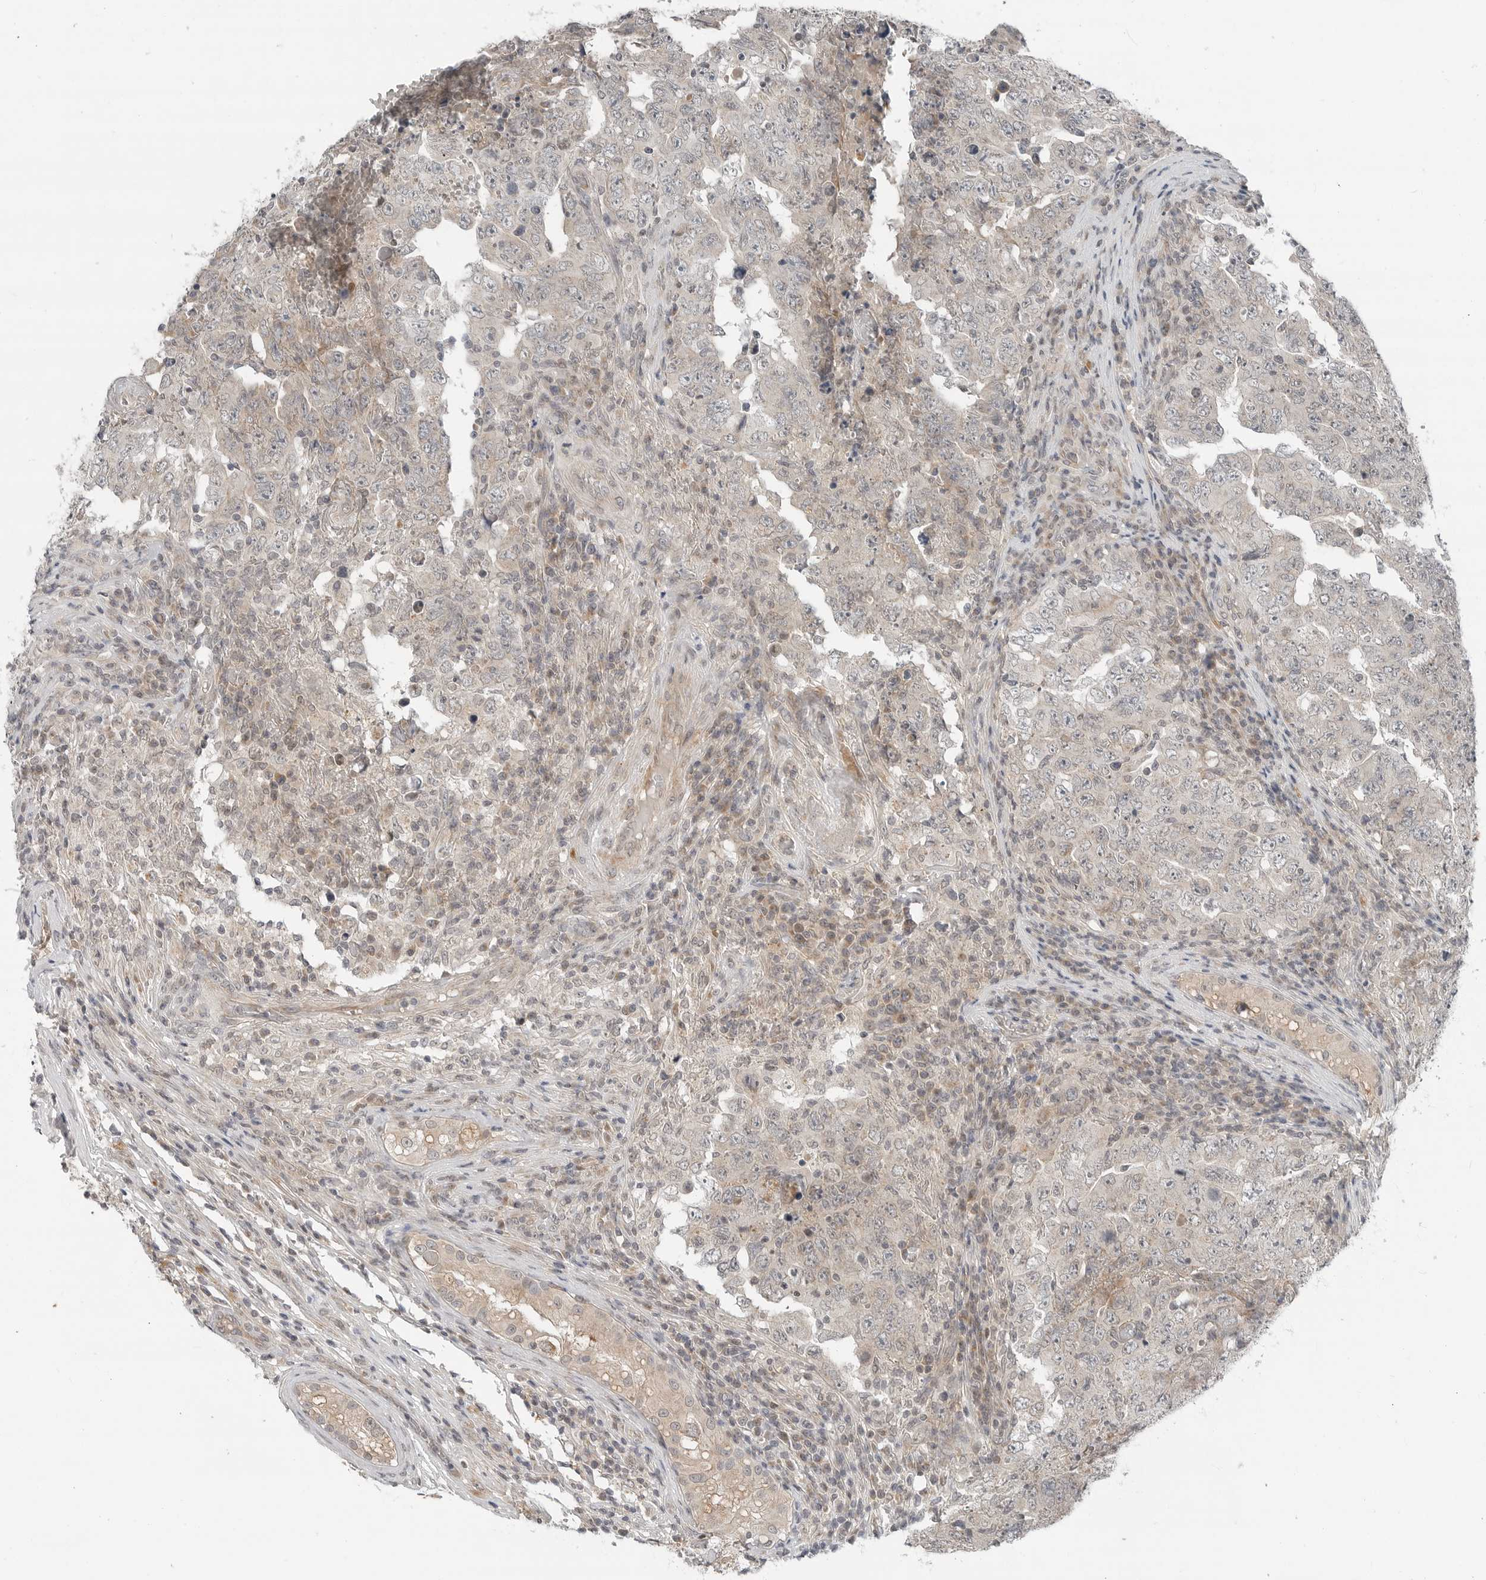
{"staining": {"intensity": "weak", "quantity": "<25%", "location": "cytoplasmic/membranous"}, "tissue": "testis cancer", "cell_type": "Tumor cells", "image_type": "cancer", "snomed": [{"axis": "morphology", "description": "Carcinoma, Embryonal, NOS"}, {"axis": "topography", "description": "Testis"}], "caption": "Histopathology image shows no significant protein staining in tumor cells of testis embryonal carcinoma.", "gene": "FCRLB", "patient": {"sex": "male", "age": 26}}